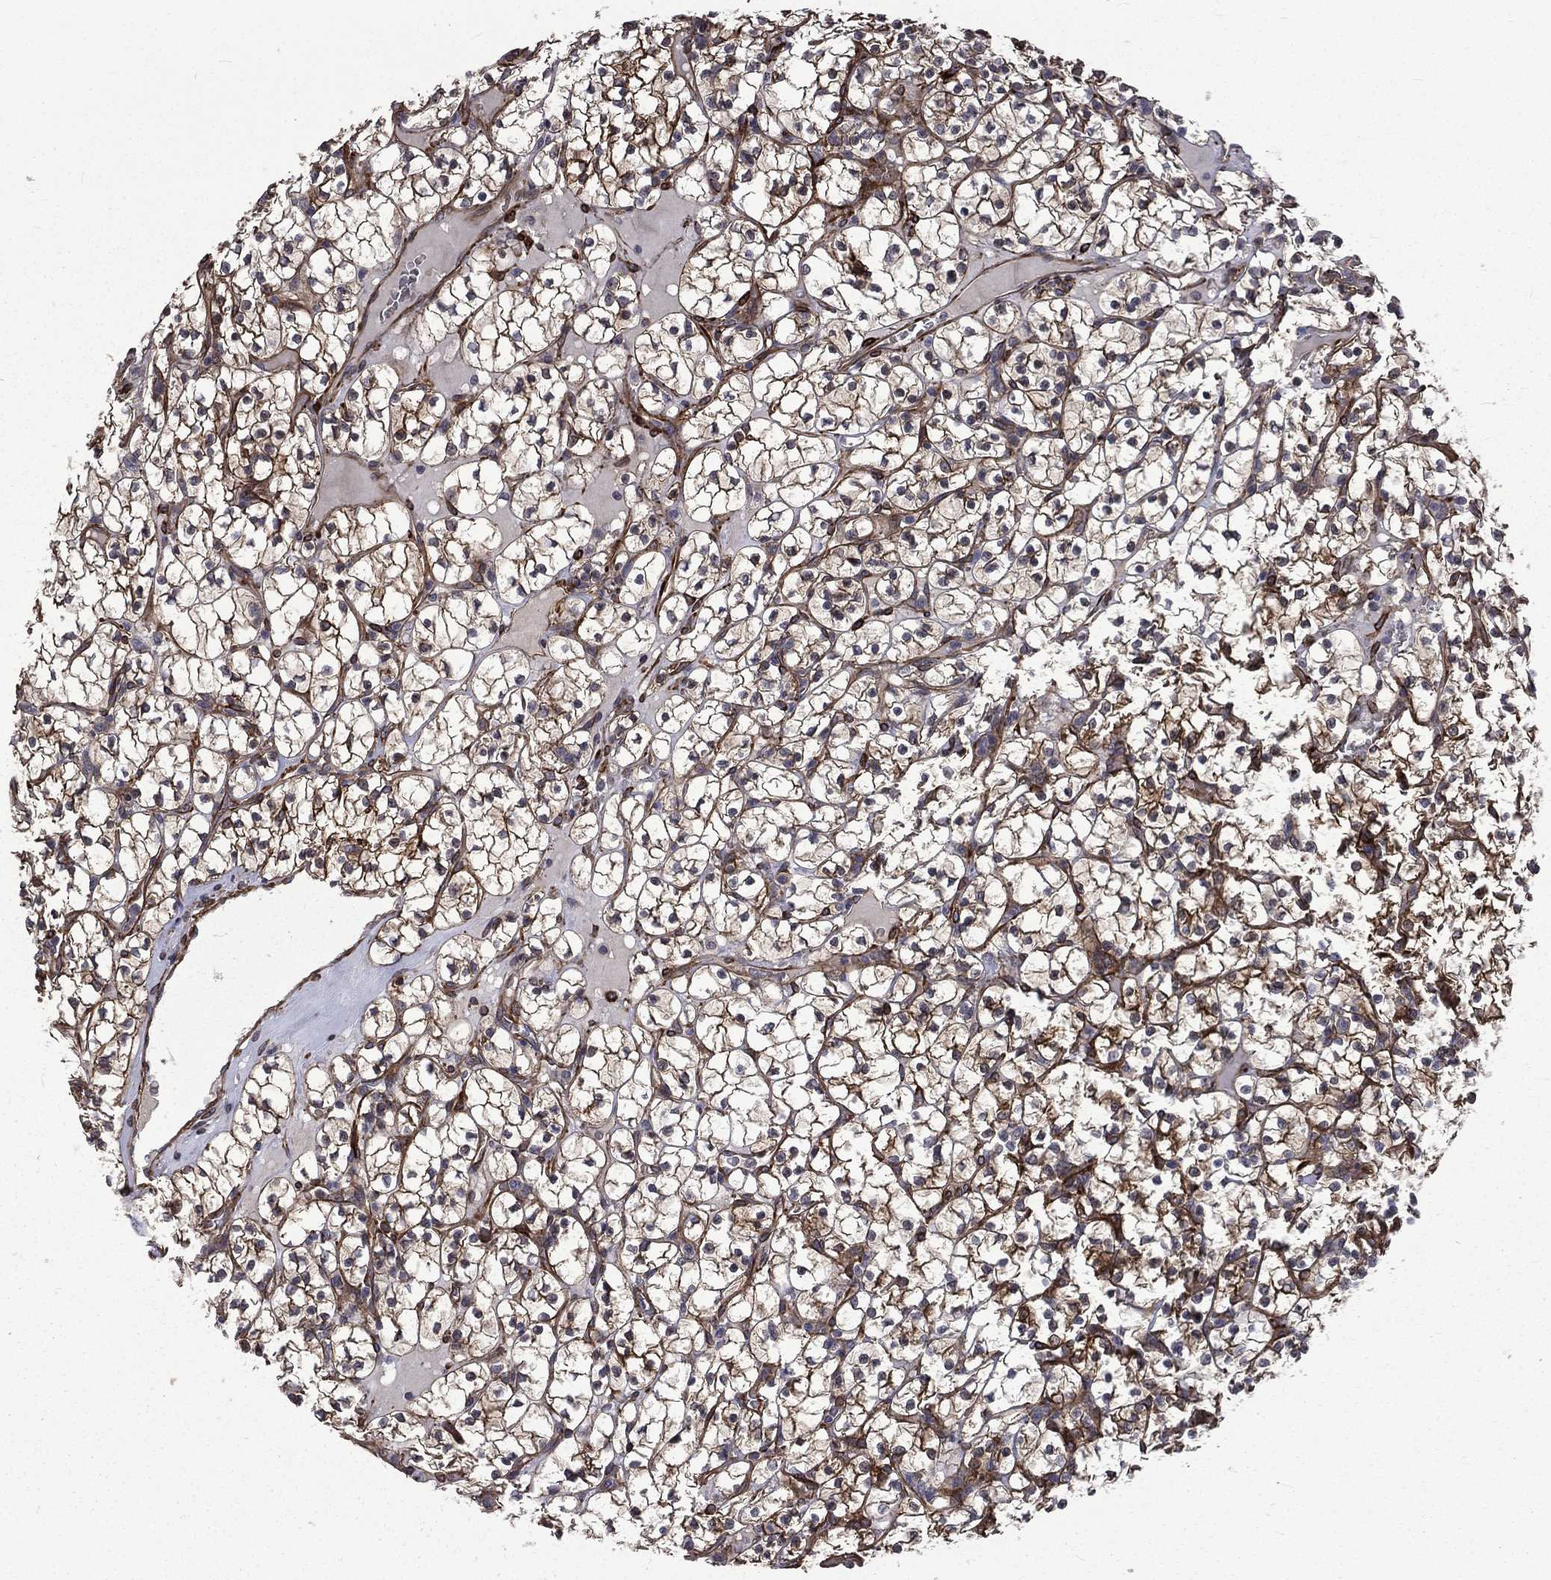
{"staining": {"intensity": "moderate", "quantity": ">75%", "location": "cytoplasmic/membranous"}, "tissue": "renal cancer", "cell_type": "Tumor cells", "image_type": "cancer", "snomed": [{"axis": "morphology", "description": "Adenocarcinoma, NOS"}, {"axis": "topography", "description": "Kidney"}], "caption": "The immunohistochemical stain shows moderate cytoplasmic/membranous staining in tumor cells of adenocarcinoma (renal) tissue. Nuclei are stained in blue.", "gene": "PPFIBP1", "patient": {"sex": "female", "age": 89}}